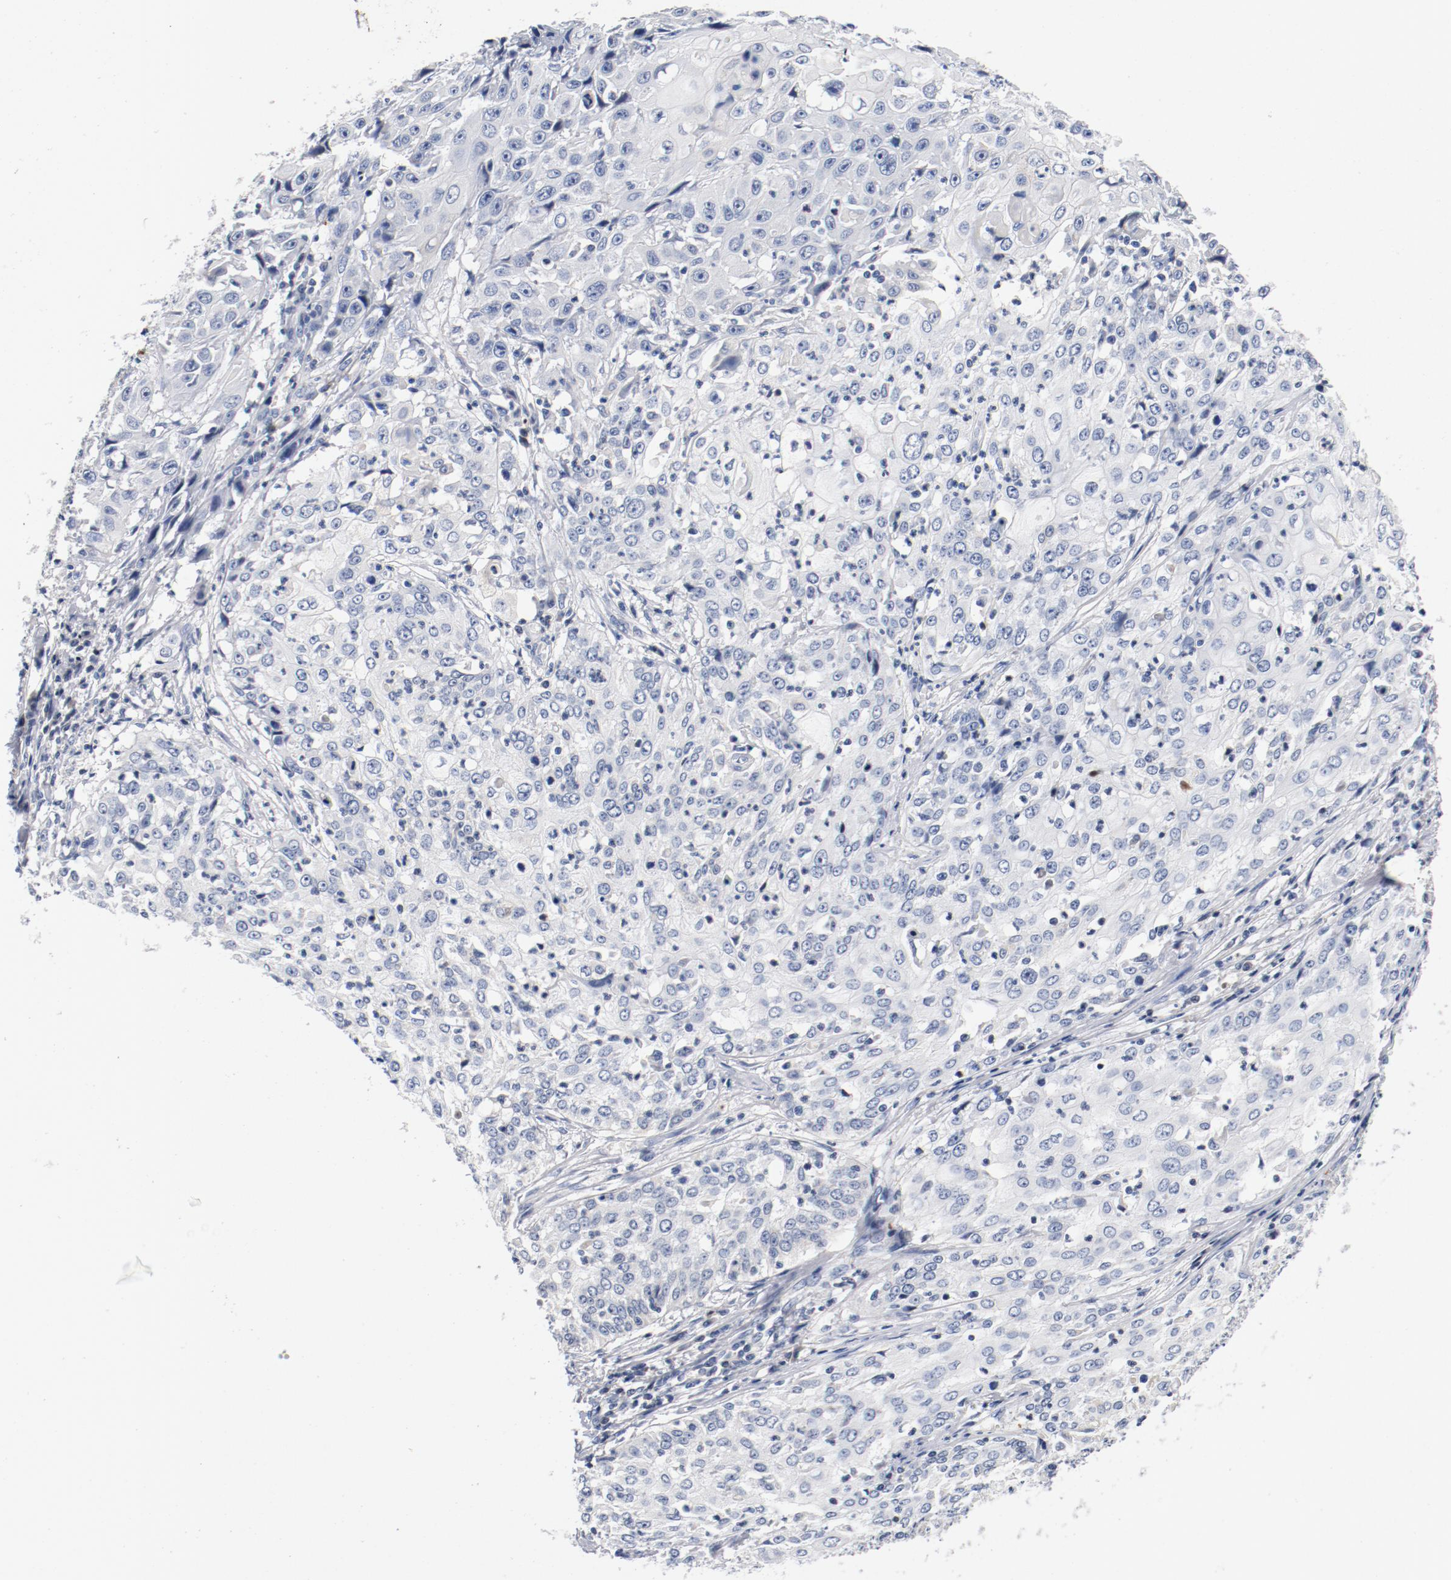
{"staining": {"intensity": "negative", "quantity": "none", "location": "none"}, "tissue": "cervical cancer", "cell_type": "Tumor cells", "image_type": "cancer", "snomed": [{"axis": "morphology", "description": "Squamous cell carcinoma, NOS"}, {"axis": "topography", "description": "Cervix"}], "caption": "Protein analysis of cervical squamous cell carcinoma reveals no significant staining in tumor cells.", "gene": "PIM1", "patient": {"sex": "female", "age": 39}}